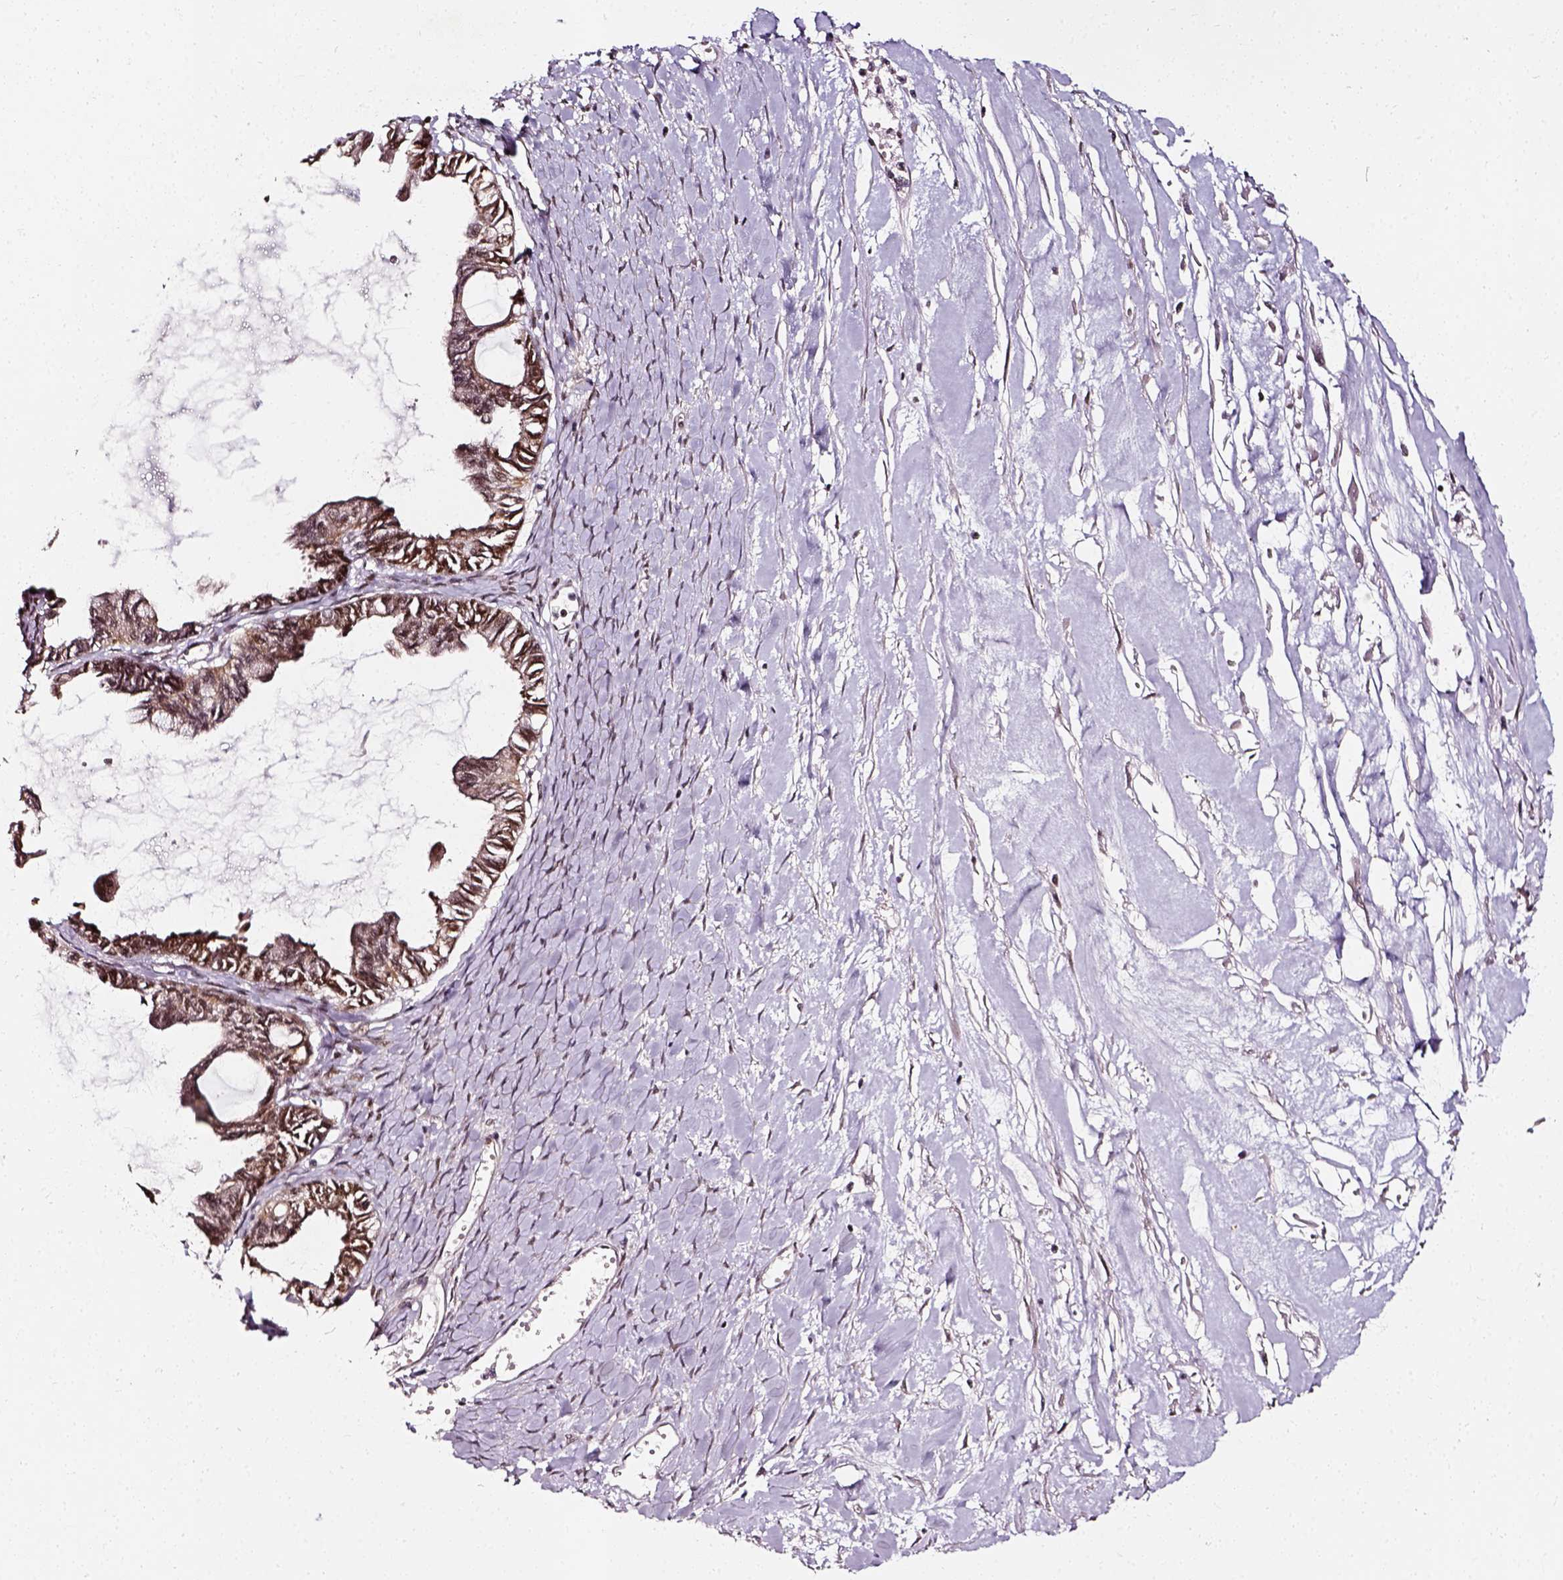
{"staining": {"intensity": "moderate", "quantity": ">75%", "location": "nuclear"}, "tissue": "ovarian cancer", "cell_type": "Tumor cells", "image_type": "cancer", "snomed": [{"axis": "morphology", "description": "Cystadenocarcinoma, mucinous, NOS"}, {"axis": "topography", "description": "Ovary"}], "caption": "High-power microscopy captured an immunohistochemistry (IHC) micrograph of ovarian cancer (mucinous cystadenocarcinoma), revealing moderate nuclear positivity in about >75% of tumor cells. (brown staining indicates protein expression, while blue staining denotes nuclei).", "gene": "NACC1", "patient": {"sex": "female", "age": 61}}